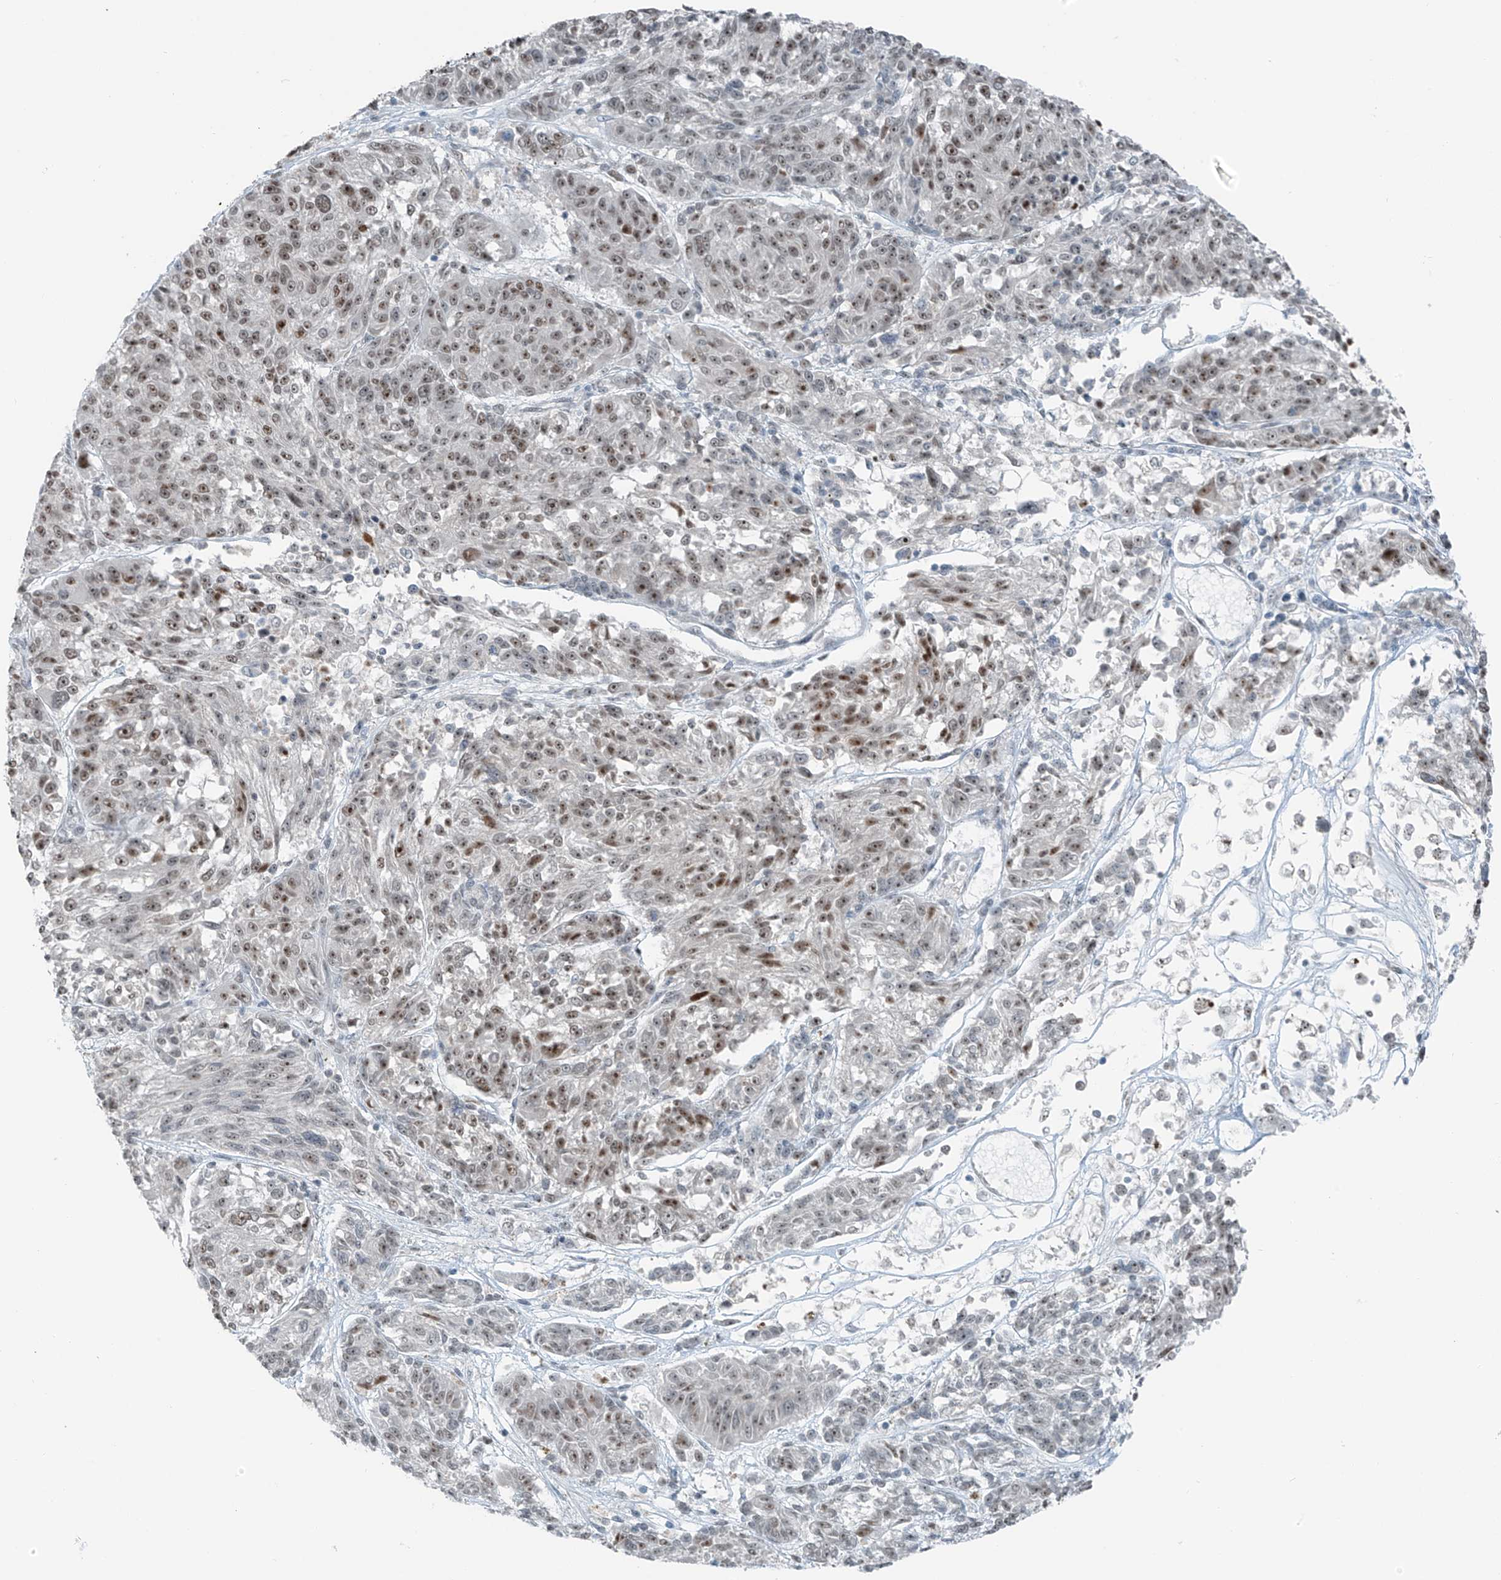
{"staining": {"intensity": "moderate", "quantity": ">75%", "location": "nuclear"}, "tissue": "melanoma", "cell_type": "Tumor cells", "image_type": "cancer", "snomed": [{"axis": "morphology", "description": "Malignant melanoma, NOS"}, {"axis": "topography", "description": "Skin"}], "caption": "Approximately >75% of tumor cells in malignant melanoma exhibit moderate nuclear protein staining as visualized by brown immunohistochemical staining.", "gene": "WRNIP1", "patient": {"sex": "male", "age": 53}}